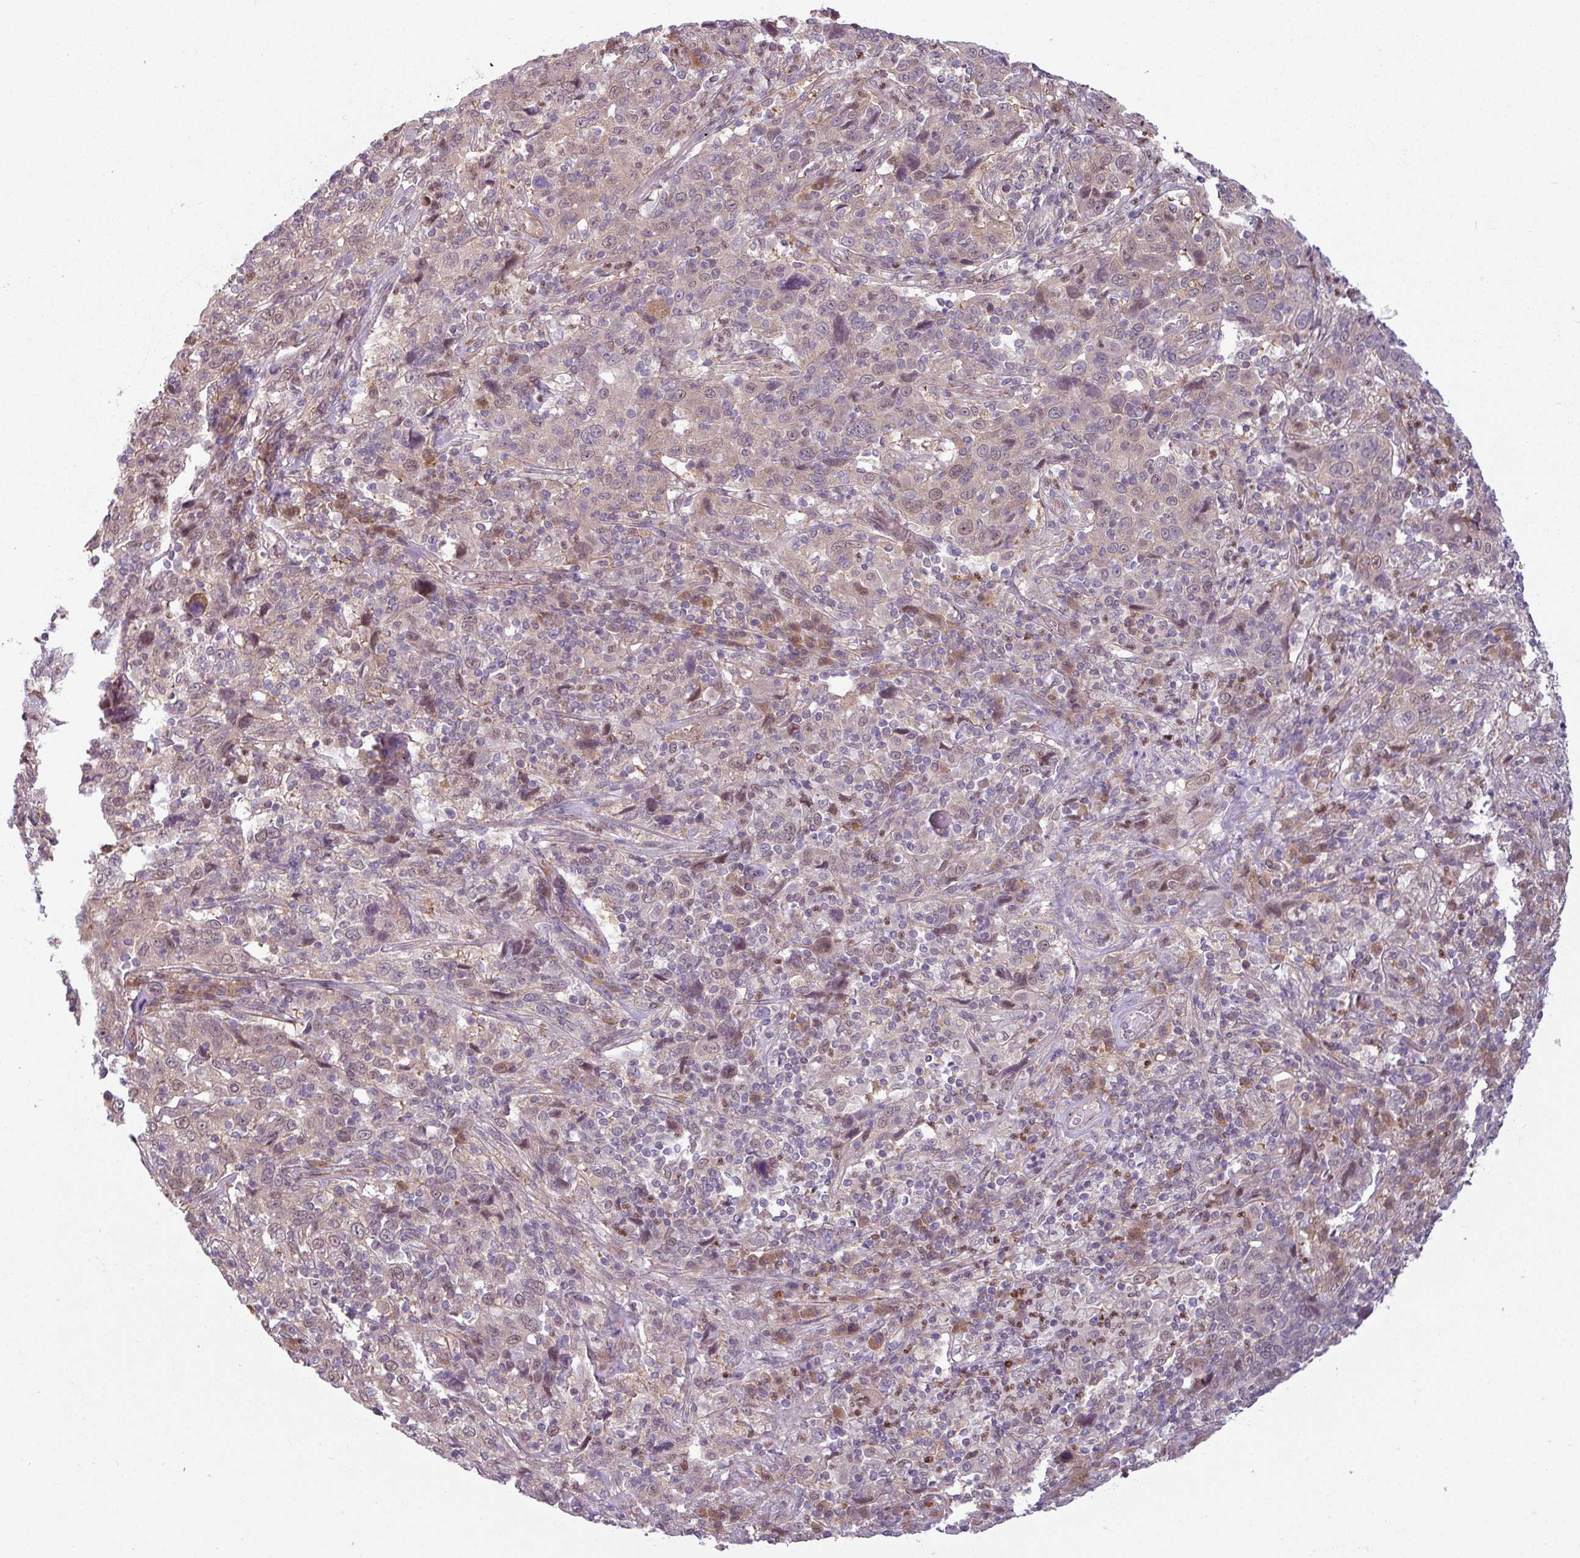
{"staining": {"intensity": "weak", "quantity": "<25%", "location": "cytoplasmic/membranous,nuclear"}, "tissue": "cervical cancer", "cell_type": "Tumor cells", "image_type": "cancer", "snomed": [{"axis": "morphology", "description": "Squamous cell carcinoma, NOS"}, {"axis": "topography", "description": "Cervix"}], "caption": "This is a image of immunohistochemistry (IHC) staining of cervical squamous cell carcinoma, which shows no expression in tumor cells.", "gene": "CCDC144A", "patient": {"sex": "female", "age": 46}}